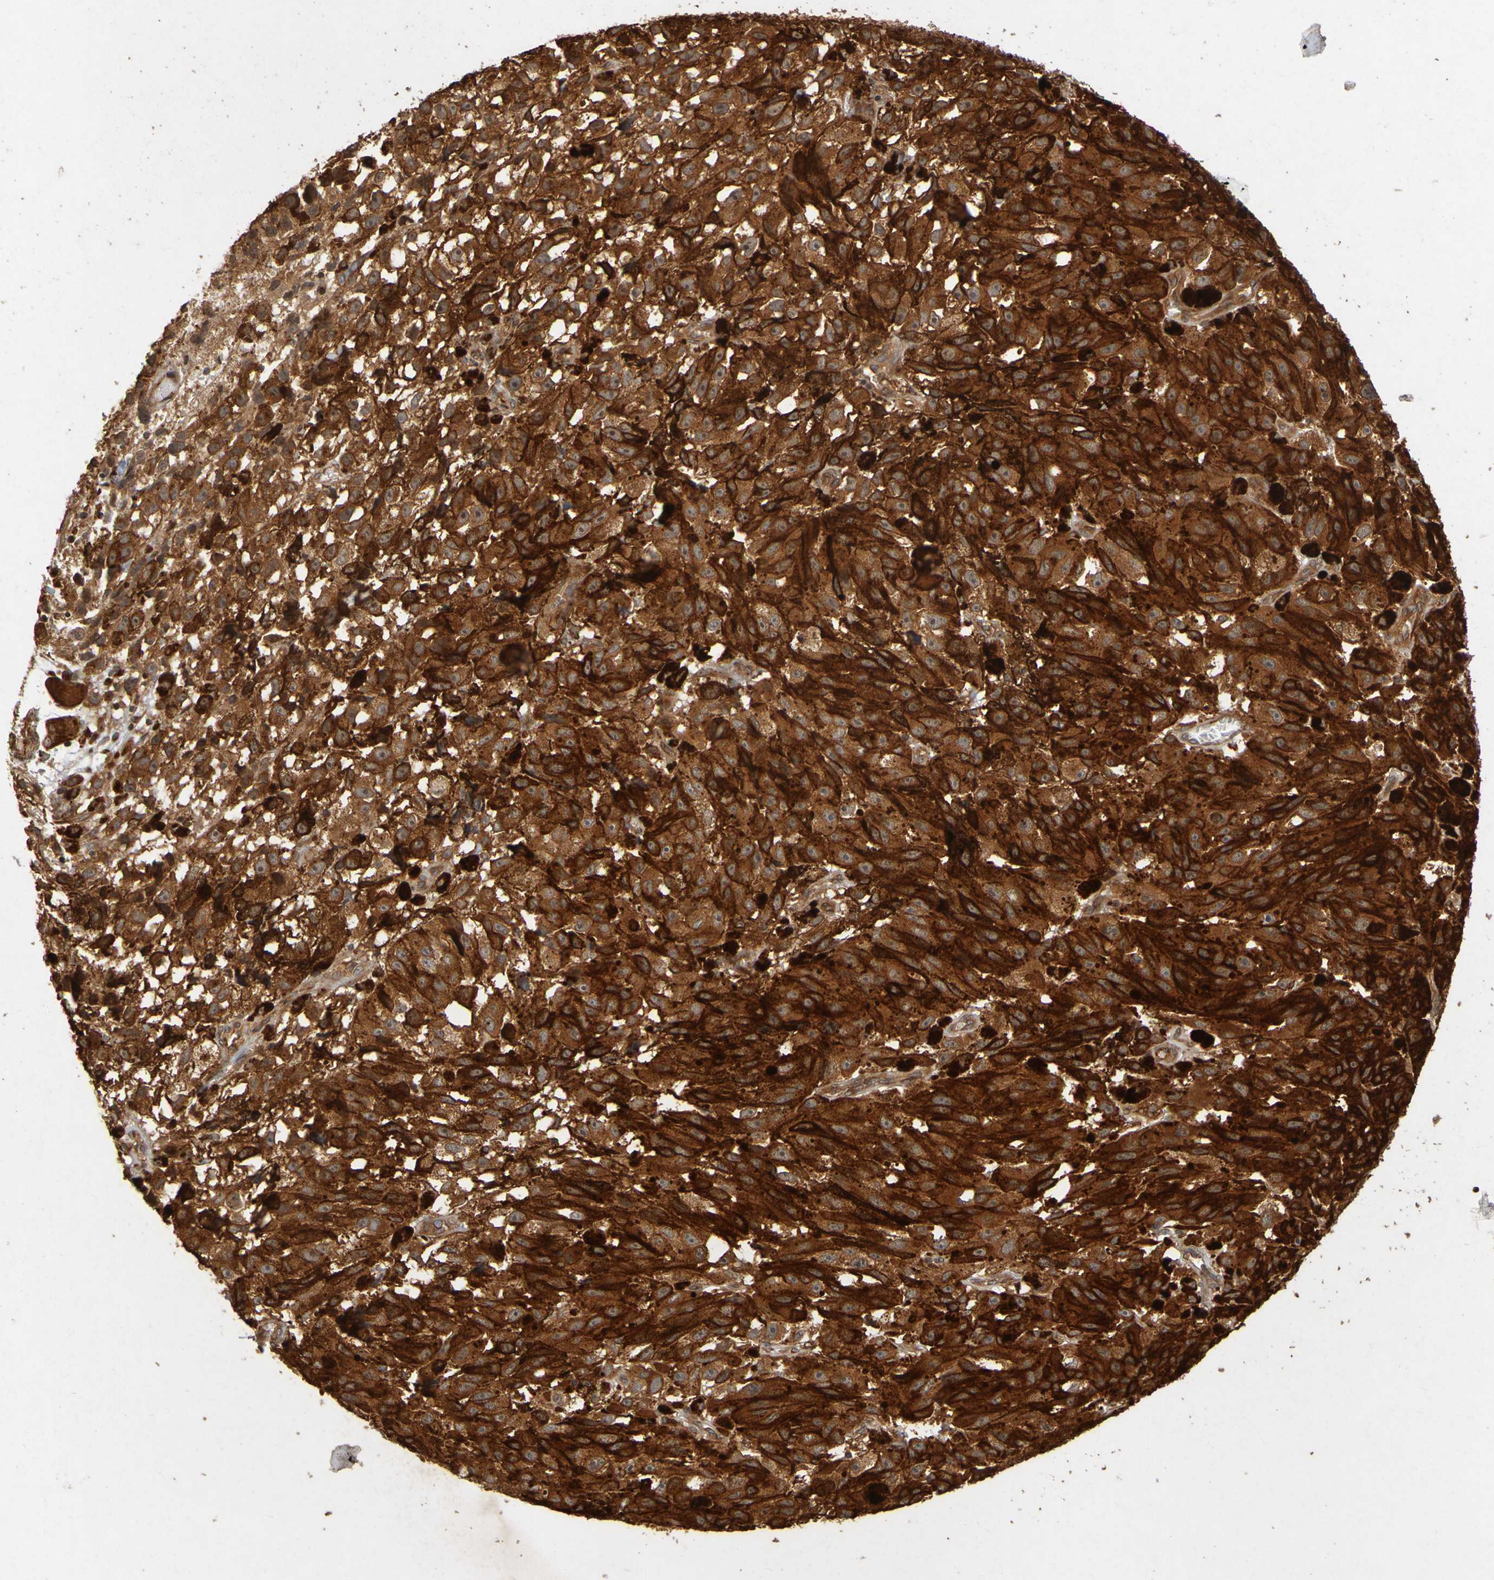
{"staining": {"intensity": "strong", "quantity": ">75%", "location": "cytoplasmic/membranous"}, "tissue": "melanoma", "cell_type": "Tumor cells", "image_type": "cancer", "snomed": [{"axis": "morphology", "description": "Malignant melanoma, NOS"}, {"axis": "topography", "description": "Skin"}], "caption": "Strong cytoplasmic/membranous expression is present in approximately >75% of tumor cells in melanoma. Nuclei are stained in blue.", "gene": "OCRL", "patient": {"sex": "female", "age": 104}}